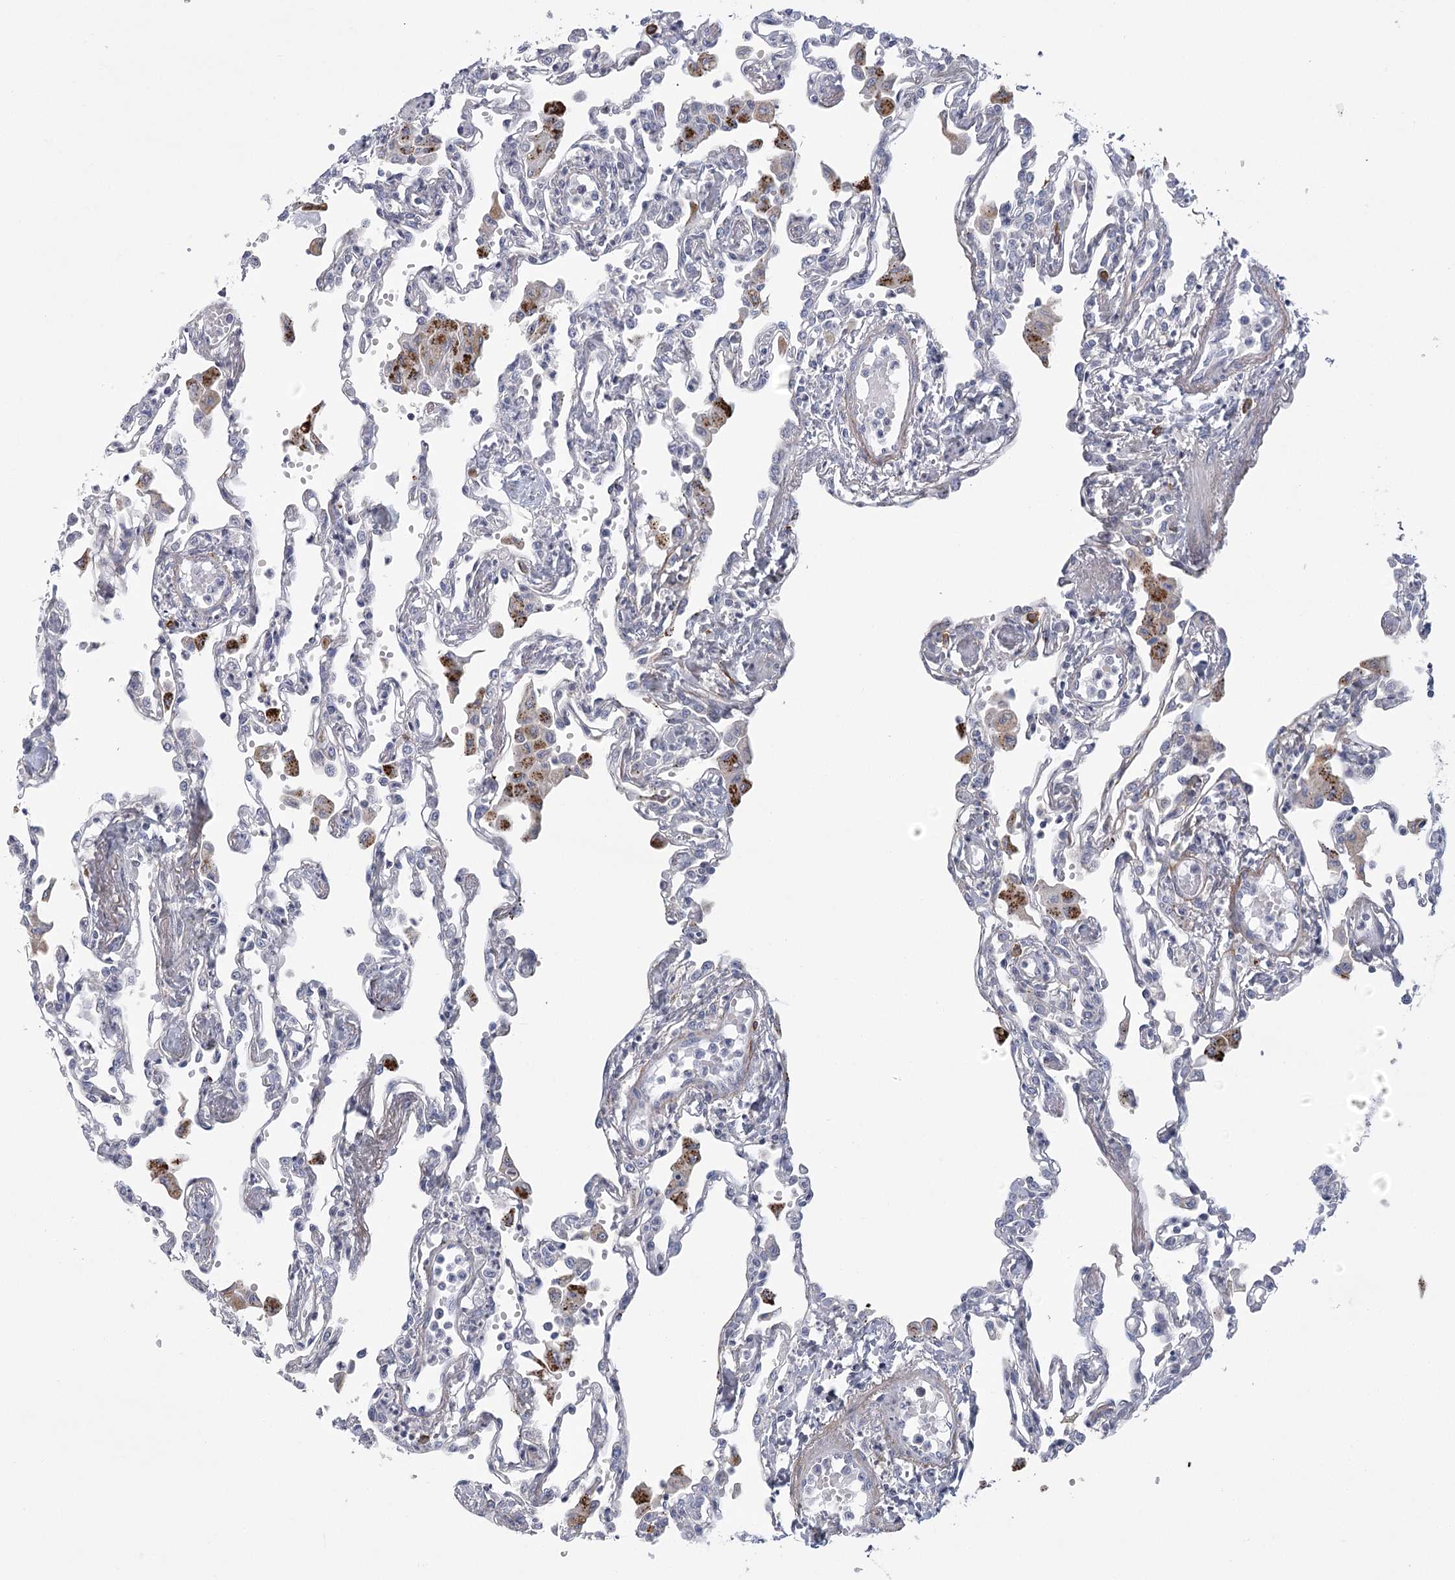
{"staining": {"intensity": "negative", "quantity": "none", "location": "none"}, "tissue": "lung", "cell_type": "Alveolar cells", "image_type": "normal", "snomed": [{"axis": "morphology", "description": "Normal tissue, NOS"}, {"axis": "topography", "description": "Bronchus"}, {"axis": "topography", "description": "Lung"}], "caption": "This is an immunohistochemistry (IHC) histopathology image of unremarkable lung. There is no positivity in alveolar cells.", "gene": "FAM76B", "patient": {"sex": "female", "age": 49}}